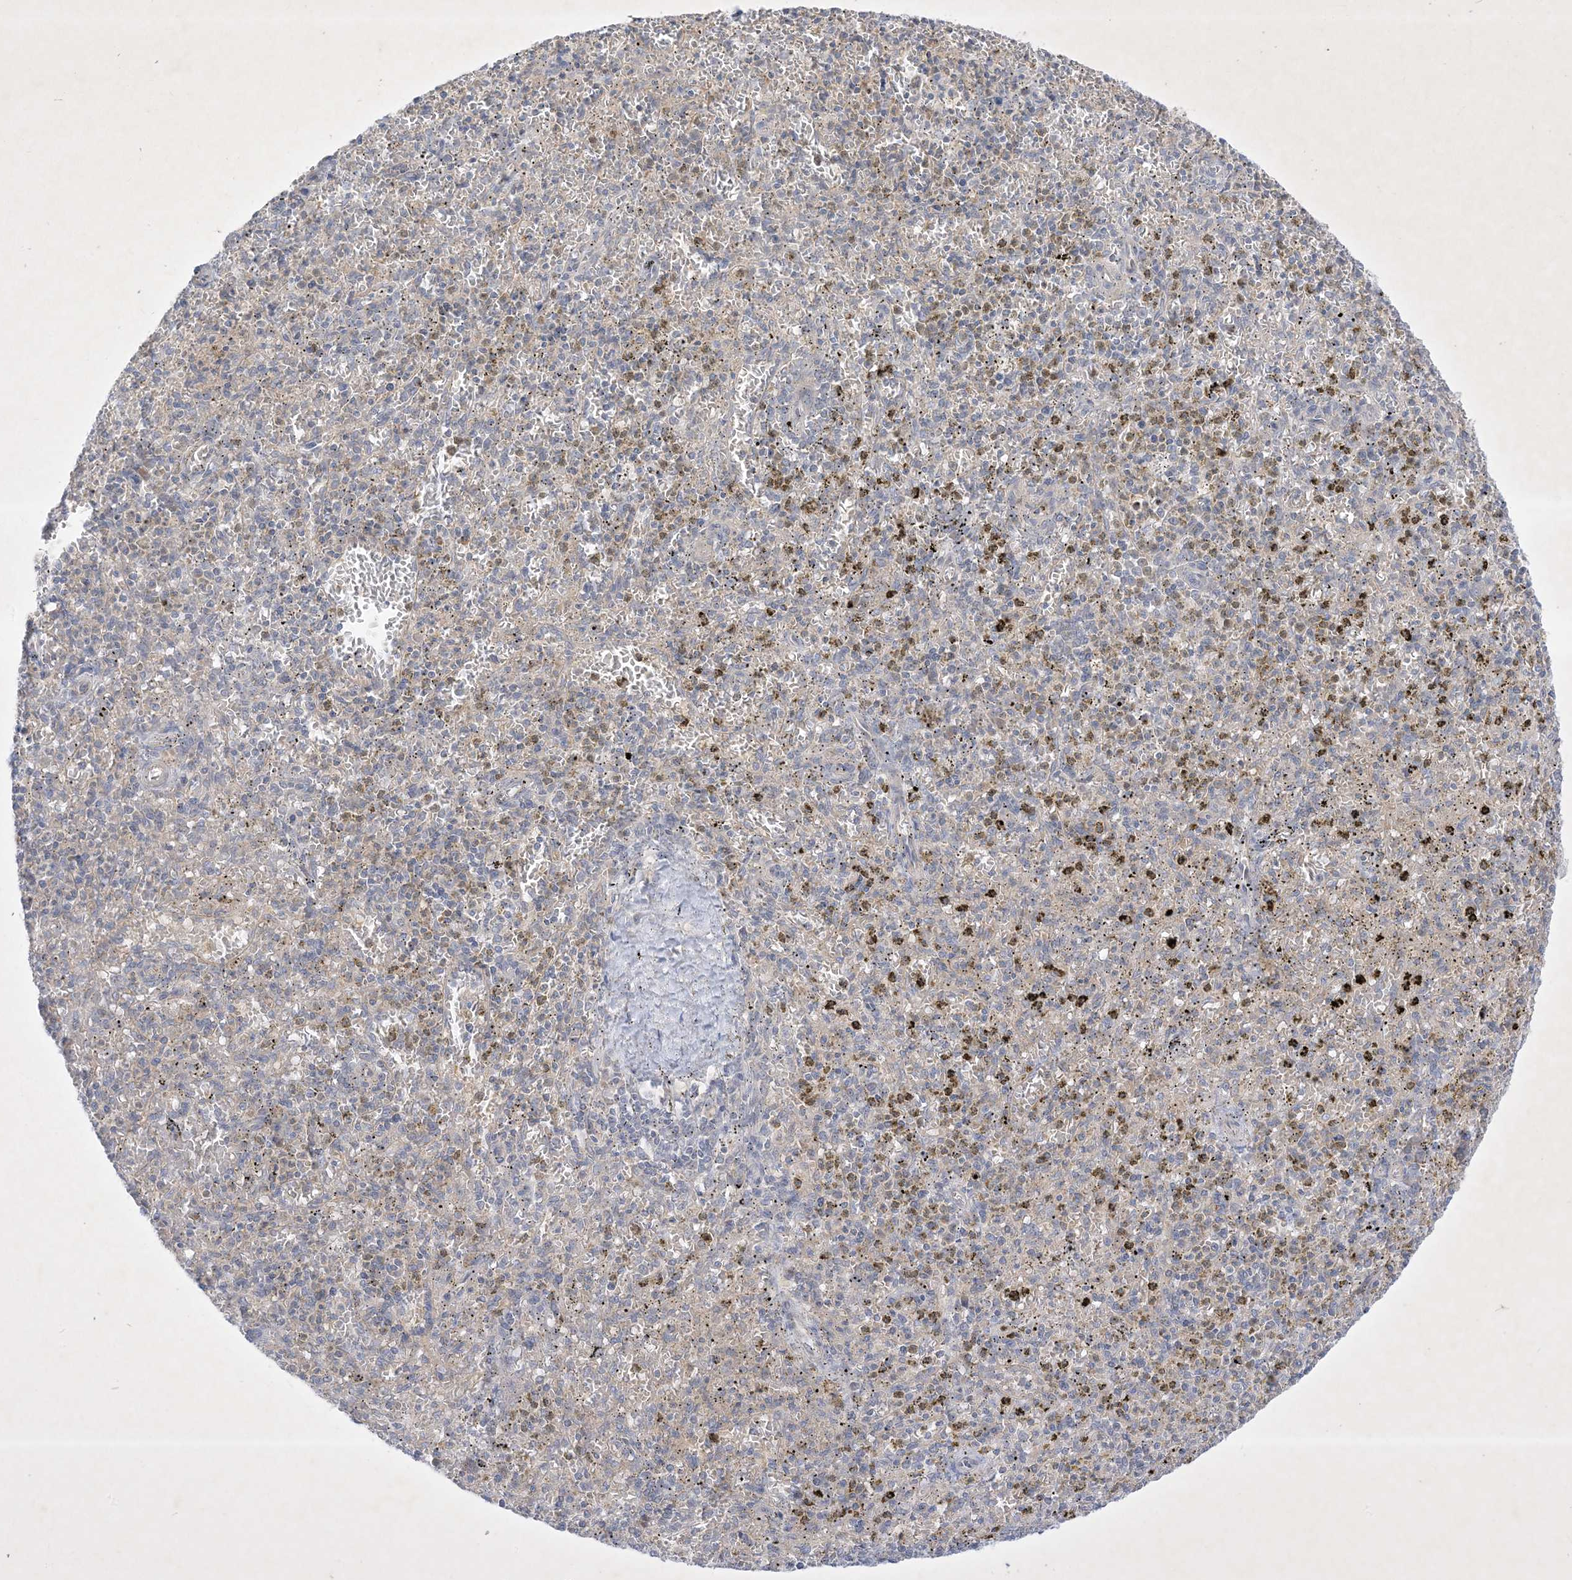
{"staining": {"intensity": "negative", "quantity": "none", "location": "none"}, "tissue": "spleen", "cell_type": "Cells in red pulp", "image_type": "normal", "snomed": [{"axis": "morphology", "description": "Normal tissue, NOS"}, {"axis": "topography", "description": "Spleen"}], "caption": "High power microscopy histopathology image of an immunohistochemistry micrograph of benign spleen, revealing no significant positivity in cells in red pulp.", "gene": "PLEKHA3", "patient": {"sex": "male", "age": 72}}